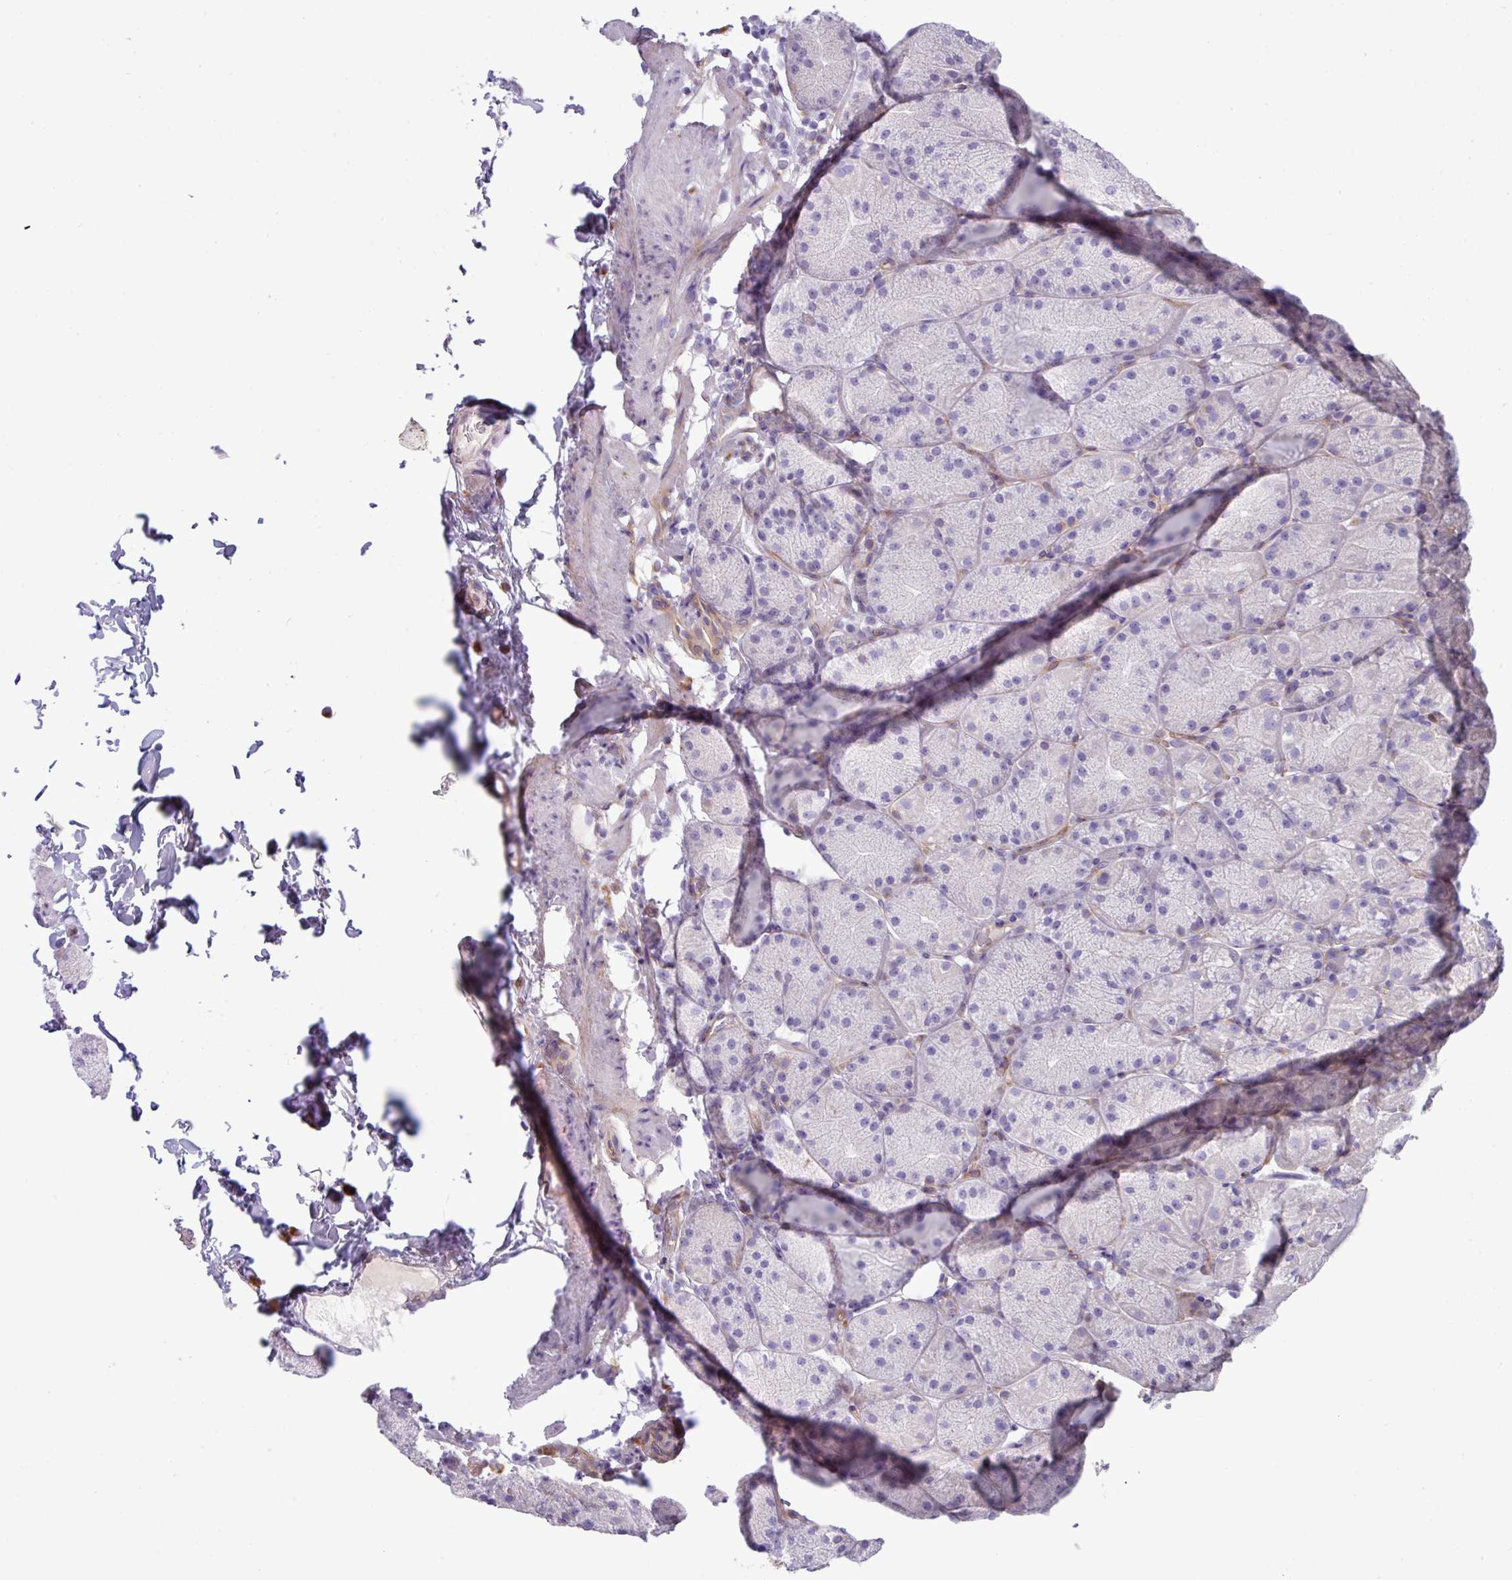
{"staining": {"intensity": "negative", "quantity": "none", "location": "none"}, "tissue": "stomach", "cell_type": "Glandular cells", "image_type": "normal", "snomed": [{"axis": "morphology", "description": "Normal tissue, NOS"}, {"axis": "topography", "description": "Stomach, upper"}, {"axis": "topography", "description": "Stomach, lower"}], "caption": "Normal stomach was stained to show a protein in brown. There is no significant staining in glandular cells. The staining is performed using DAB (3,3'-diaminobenzidine) brown chromogen with nuclei counter-stained in using hematoxylin.", "gene": "KIRREL3", "patient": {"sex": "male", "age": 67}}